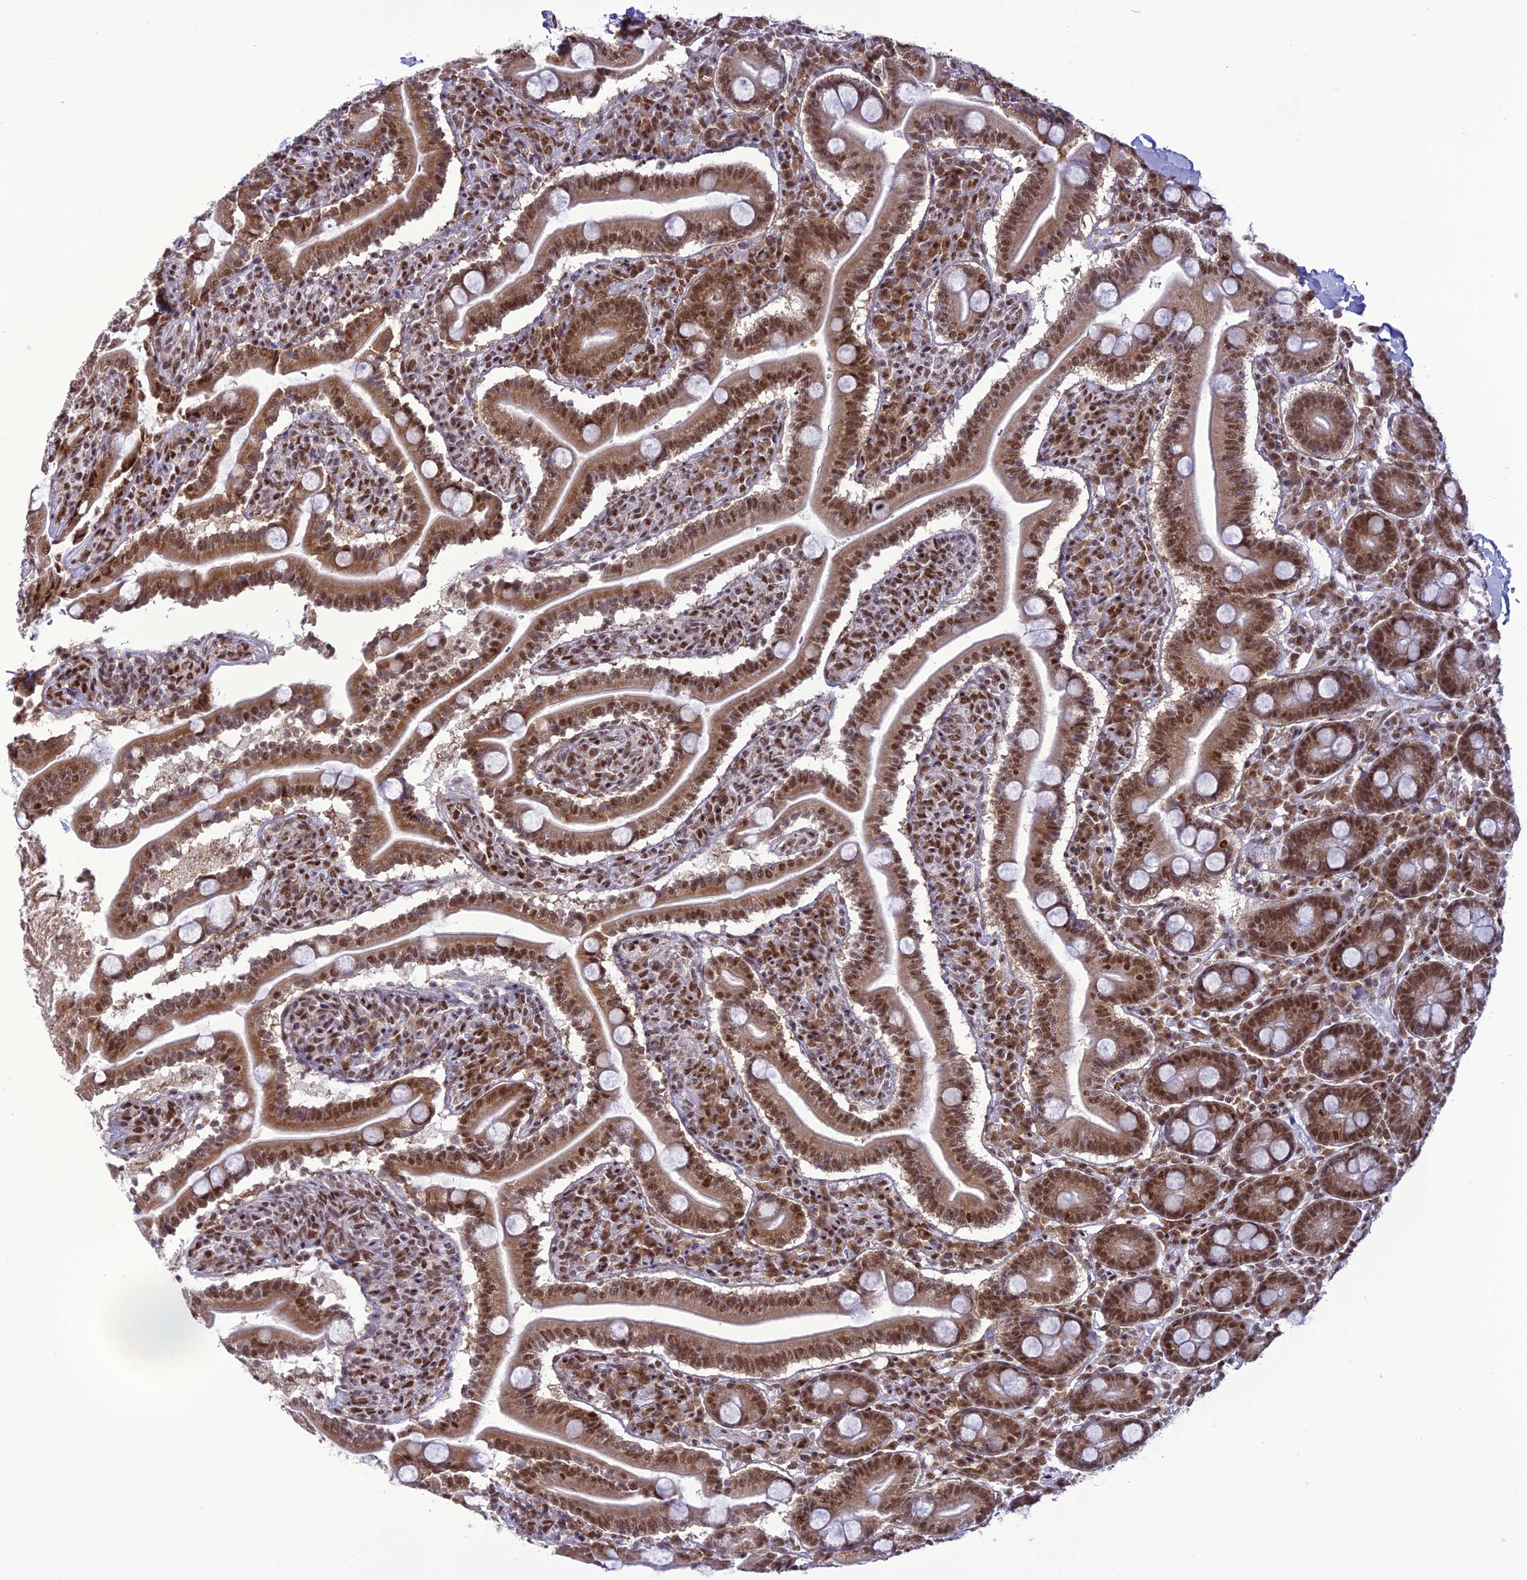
{"staining": {"intensity": "strong", "quantity": ">75%", "location": "cytoplasmic/membranous,nuclear"}, "tissue": "duodenum", "cell_type": "Glandular cells", "image_type": "normal", "snomed": [{"axis": "morphology", "description": "Normal tissue, NOS"}, {"axis": "topography", "description": "Duodenum"}], "caption": "Immunohistochemistry photomicrograph of normal duodenum: human duodenum stained using IHC displays high levels of strong protein expression localized specifically in the cytoplasmic/membranous,nuclear of glandular cells, appearing as a cytoplasmic/membranous,nuclear brown color.", "gene": "DDX1", "patient": {"sex": "male", "age": 35}}